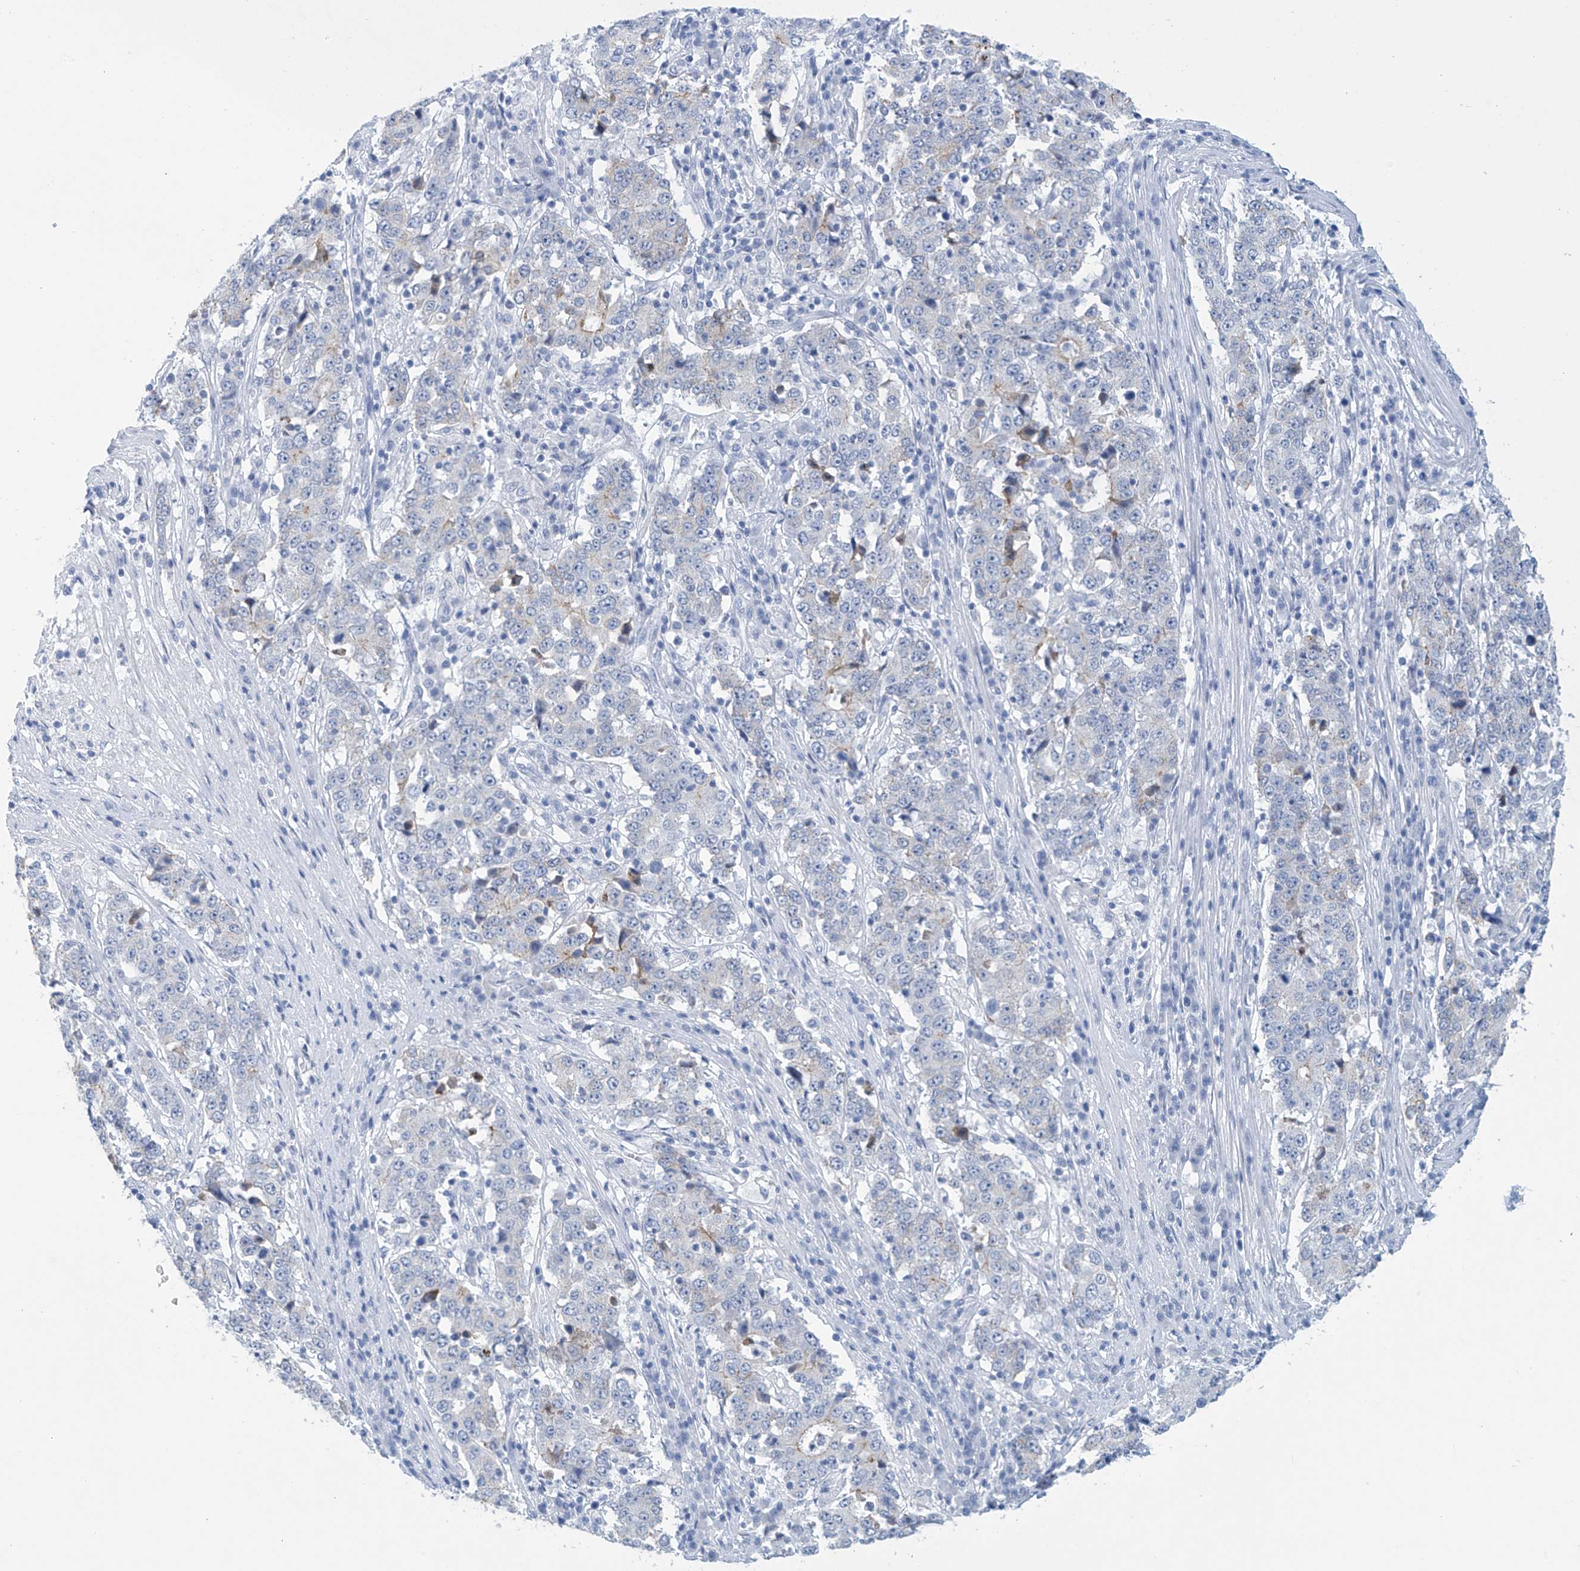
{"staining": {"intensity": "negative", "quantity": "none", "location": "none"}, "tissue": "stomach cancer", "cell_type": "Tumor cells", "image_type": "cancer", "snomed": [{"axis": "morphology", "description": "Adenocarcinoma, NOS"}, {"axis": "topography", "description": "Stomach"}], "caption": "This is an immunohistochemistry (IHC) photomicrograph of stomach cancer. There is no staining in tumor cells.", "gene": "DSP", "patient": {"sex": "male", "age": 59}}